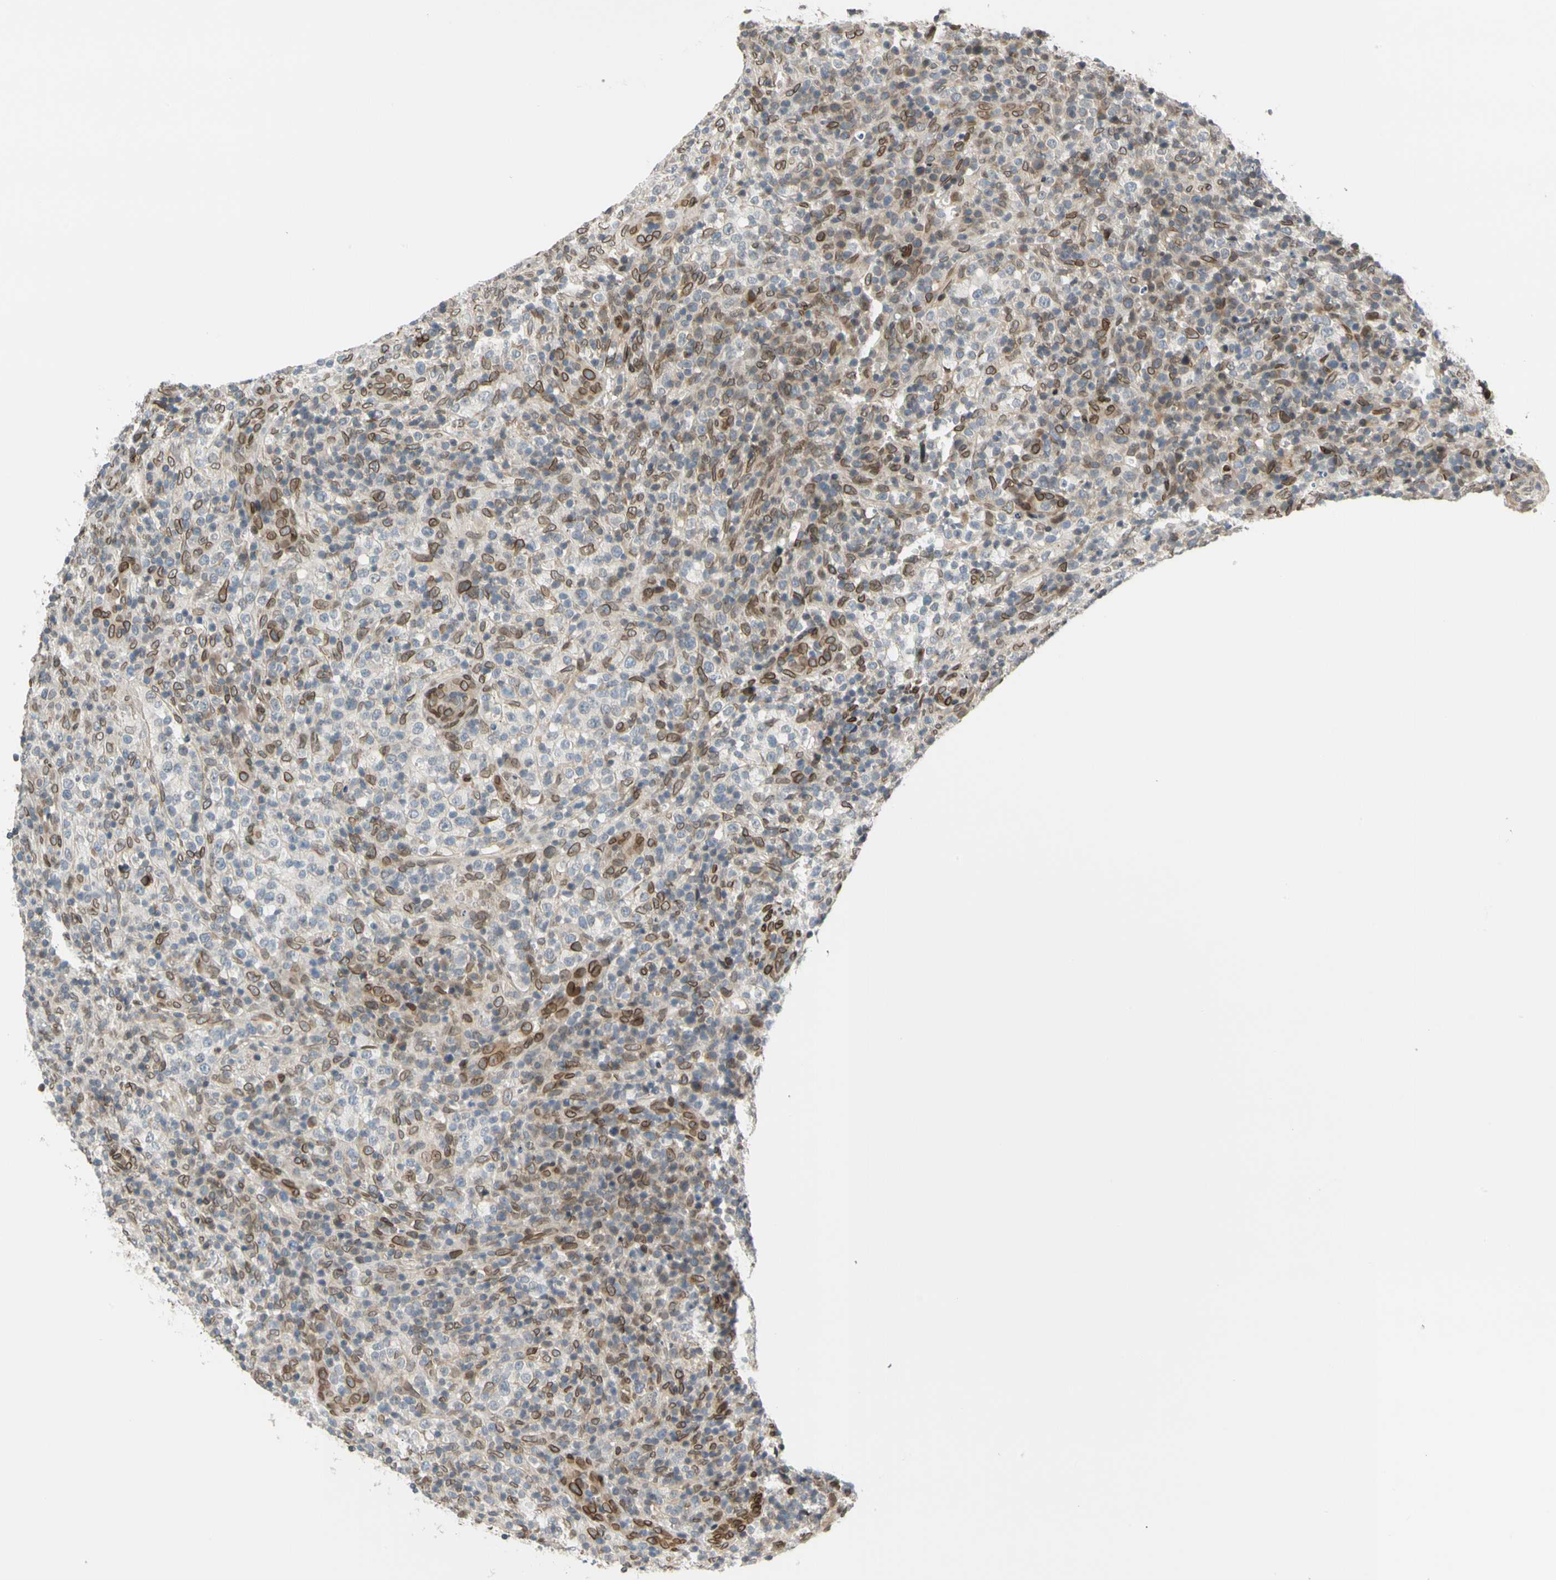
{"staining": {"intensity": "strong", "quantity": "25%-75%", "location": "cytoplasmic/membranous,nuclear"}, "tissue": "lymphoma", "cell_type": "Tumor cells", "image_type": "cancer", "snomed": [{"axis": "morphology", "description": "Malignant lymphoma, non-Hodgkin's type, High grade"}, {"axis": "topography", "description": "Lymph node"}], "caption": "Lymphoma stained for a protein (brown) shows strong cytoplasmic/membranous and nuclear positive staining in approximately 25%-75% of tumor cells.", "gene": "SUN1", "patient": {"sex": "female", "age": 76}}